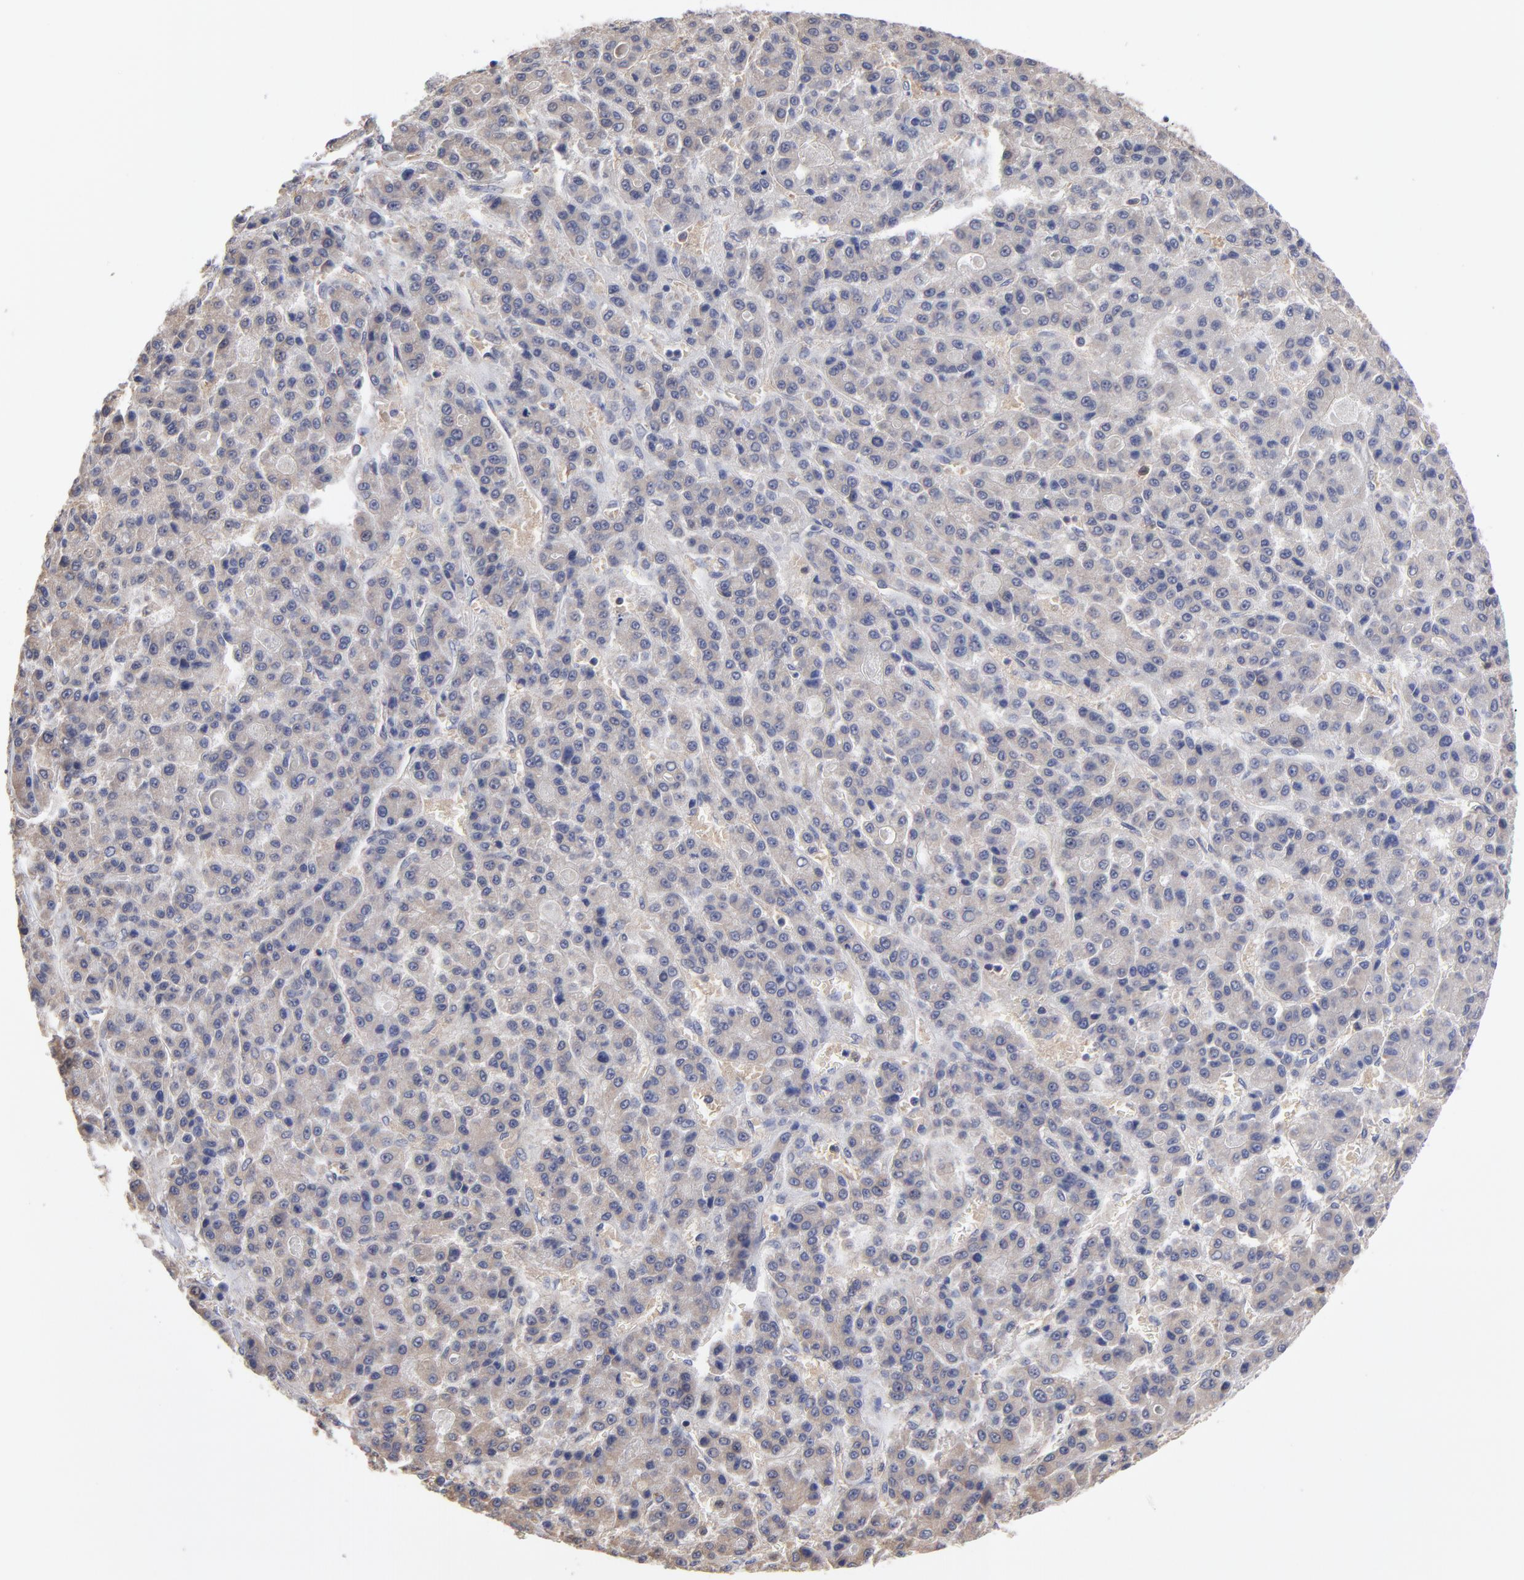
{"staining": {"intensity": "weak", "quantity": ">75%", "location": "cytoplasmic/membranous"}, "tissue": "liver cancer", "cell_type": "Tumor cells", "image_type": "cancer", "snomed": [{"axis": "morphology", "description": "Carcinoma, Hepatocellular, NOS"}, {"axis": "topography", "description": "Liver"}], "caption": "Protein staining displays weak cytoplasmic/membranous staining in approximately >75% of tumor cells in liver cancer (hepatocellular carcinoma).", "gene": "PCMT1", "patient": {"sex": "male", "age": 70}}